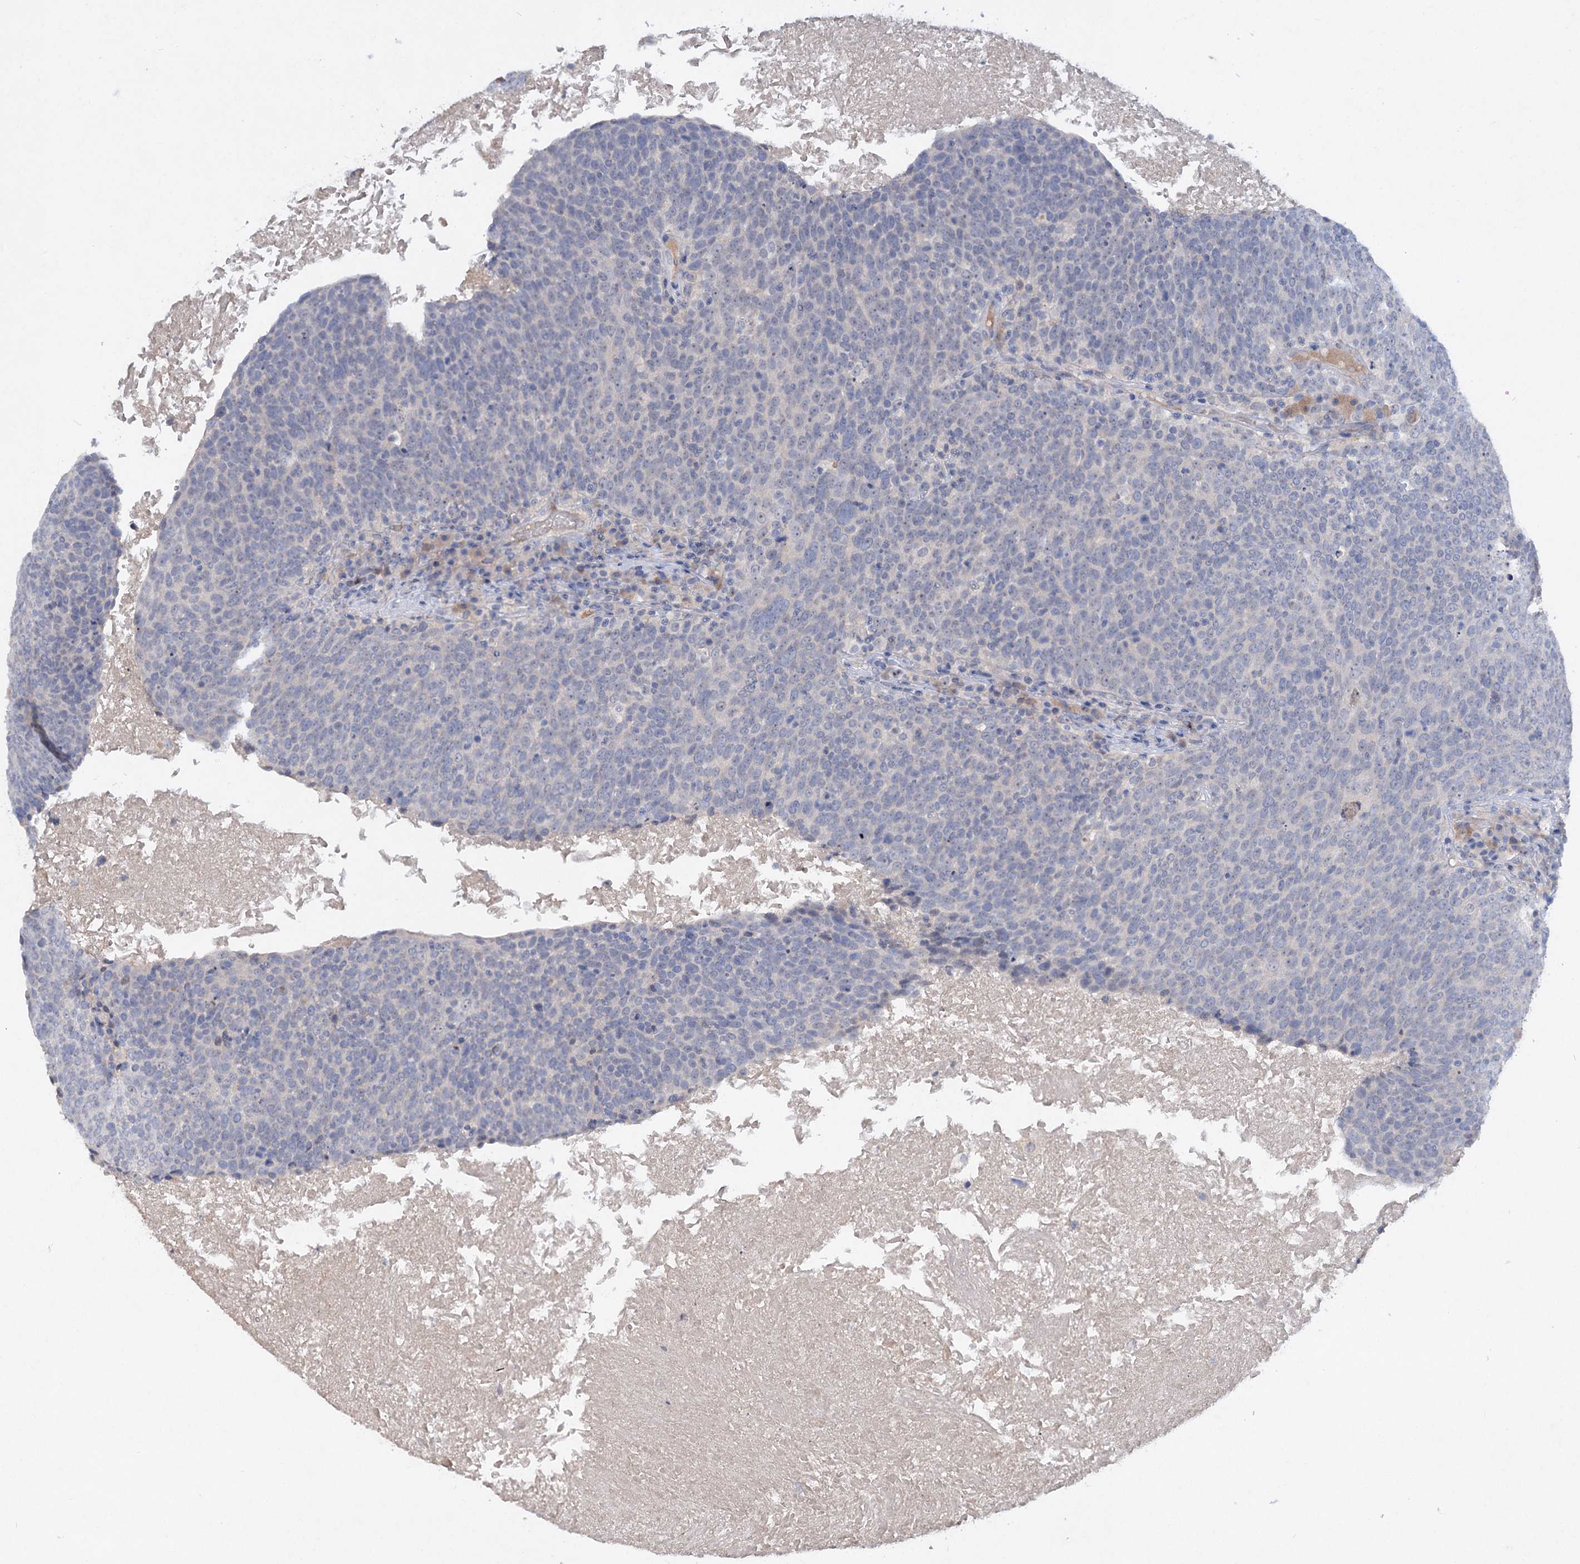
{"staining": {"intensity": "negative", "quantity": "none", "location": "none"}, "tissue": "head and neck cancer", "cell_type": "Tumor cells", "image_type": "cancer", "snomed": [{"axis": "morphology", "description": "Squamous cell carcinoma, NOS"}, {"axis": "morphology", "description": "Squamous cell carcinoma, metastatic, NOS"}, {"axis": "topography", "description": "Lymph node"}, {"axis": "topography", "description": "Head-Neck"}], "caption": "A high-resolution histopathology image shows immunohistochemistry (IHC) staining of head and neck cancer, which exhibits no significant staining in tumor cells. Brightfield microscopy of immunohistochemistry (IHC) stained with DAB (brown) and hematoxylin (blue), captured at high magnification.", "gene": "ATP4A", "patient": {"sex": "male", "age": 62}}